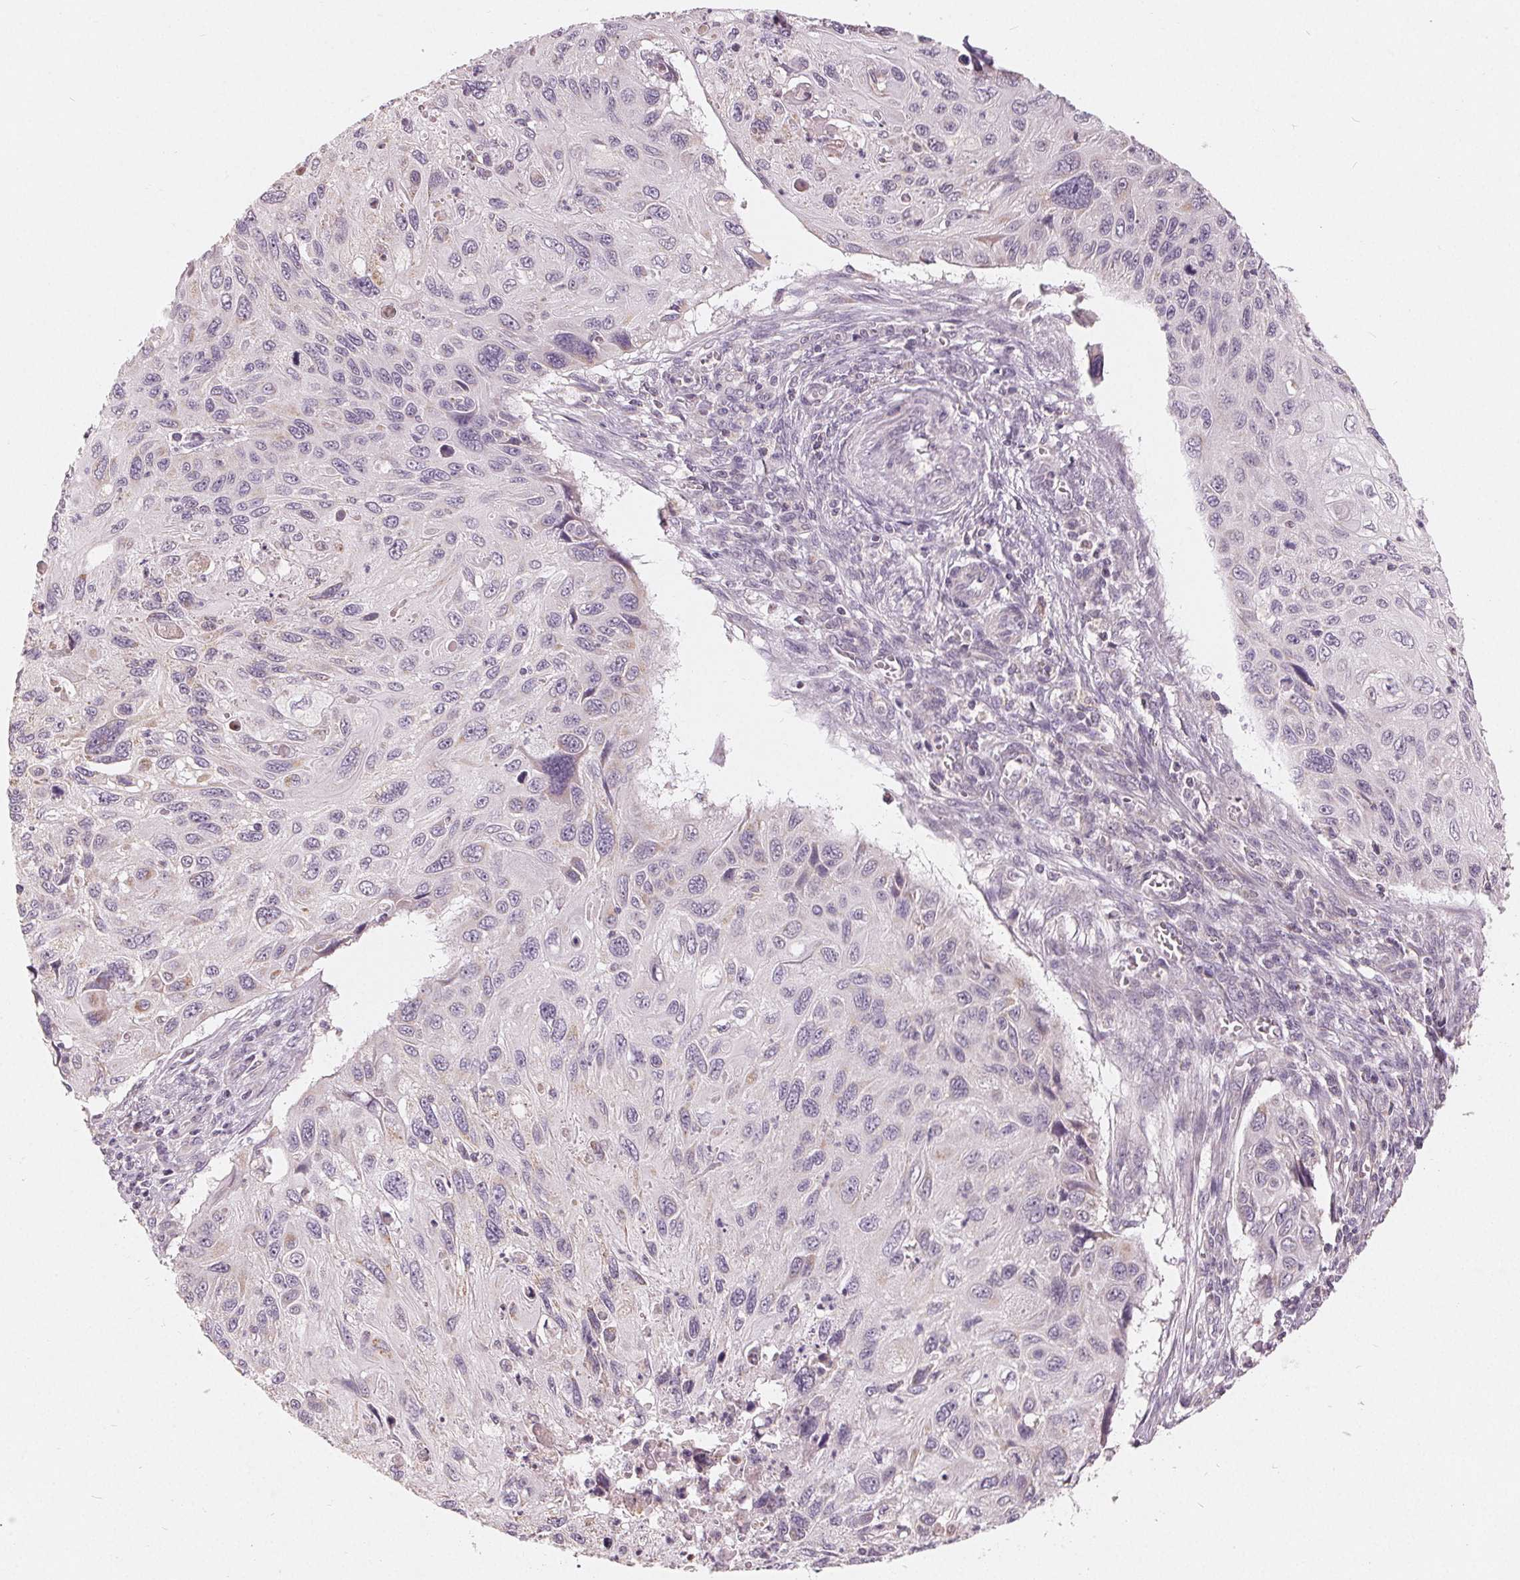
{"staining": {"intensity": "negative", "quantity": "none", "location": "none"}, "tissue": "cervical cancer", "cell_type": "Tumor cells", "image_type": "cancer", "snomed": [{"axis": "morphology", "description": "Squamous cell carcinoma, NOS"}, {"axis": "topography", "description": "Cervix"}], "caption": "Tumor cells show no significant expression in cervical squamous cell carcinoma.", "gene": "TRIM60", "patient": {"sex": "female", "age": 70}}